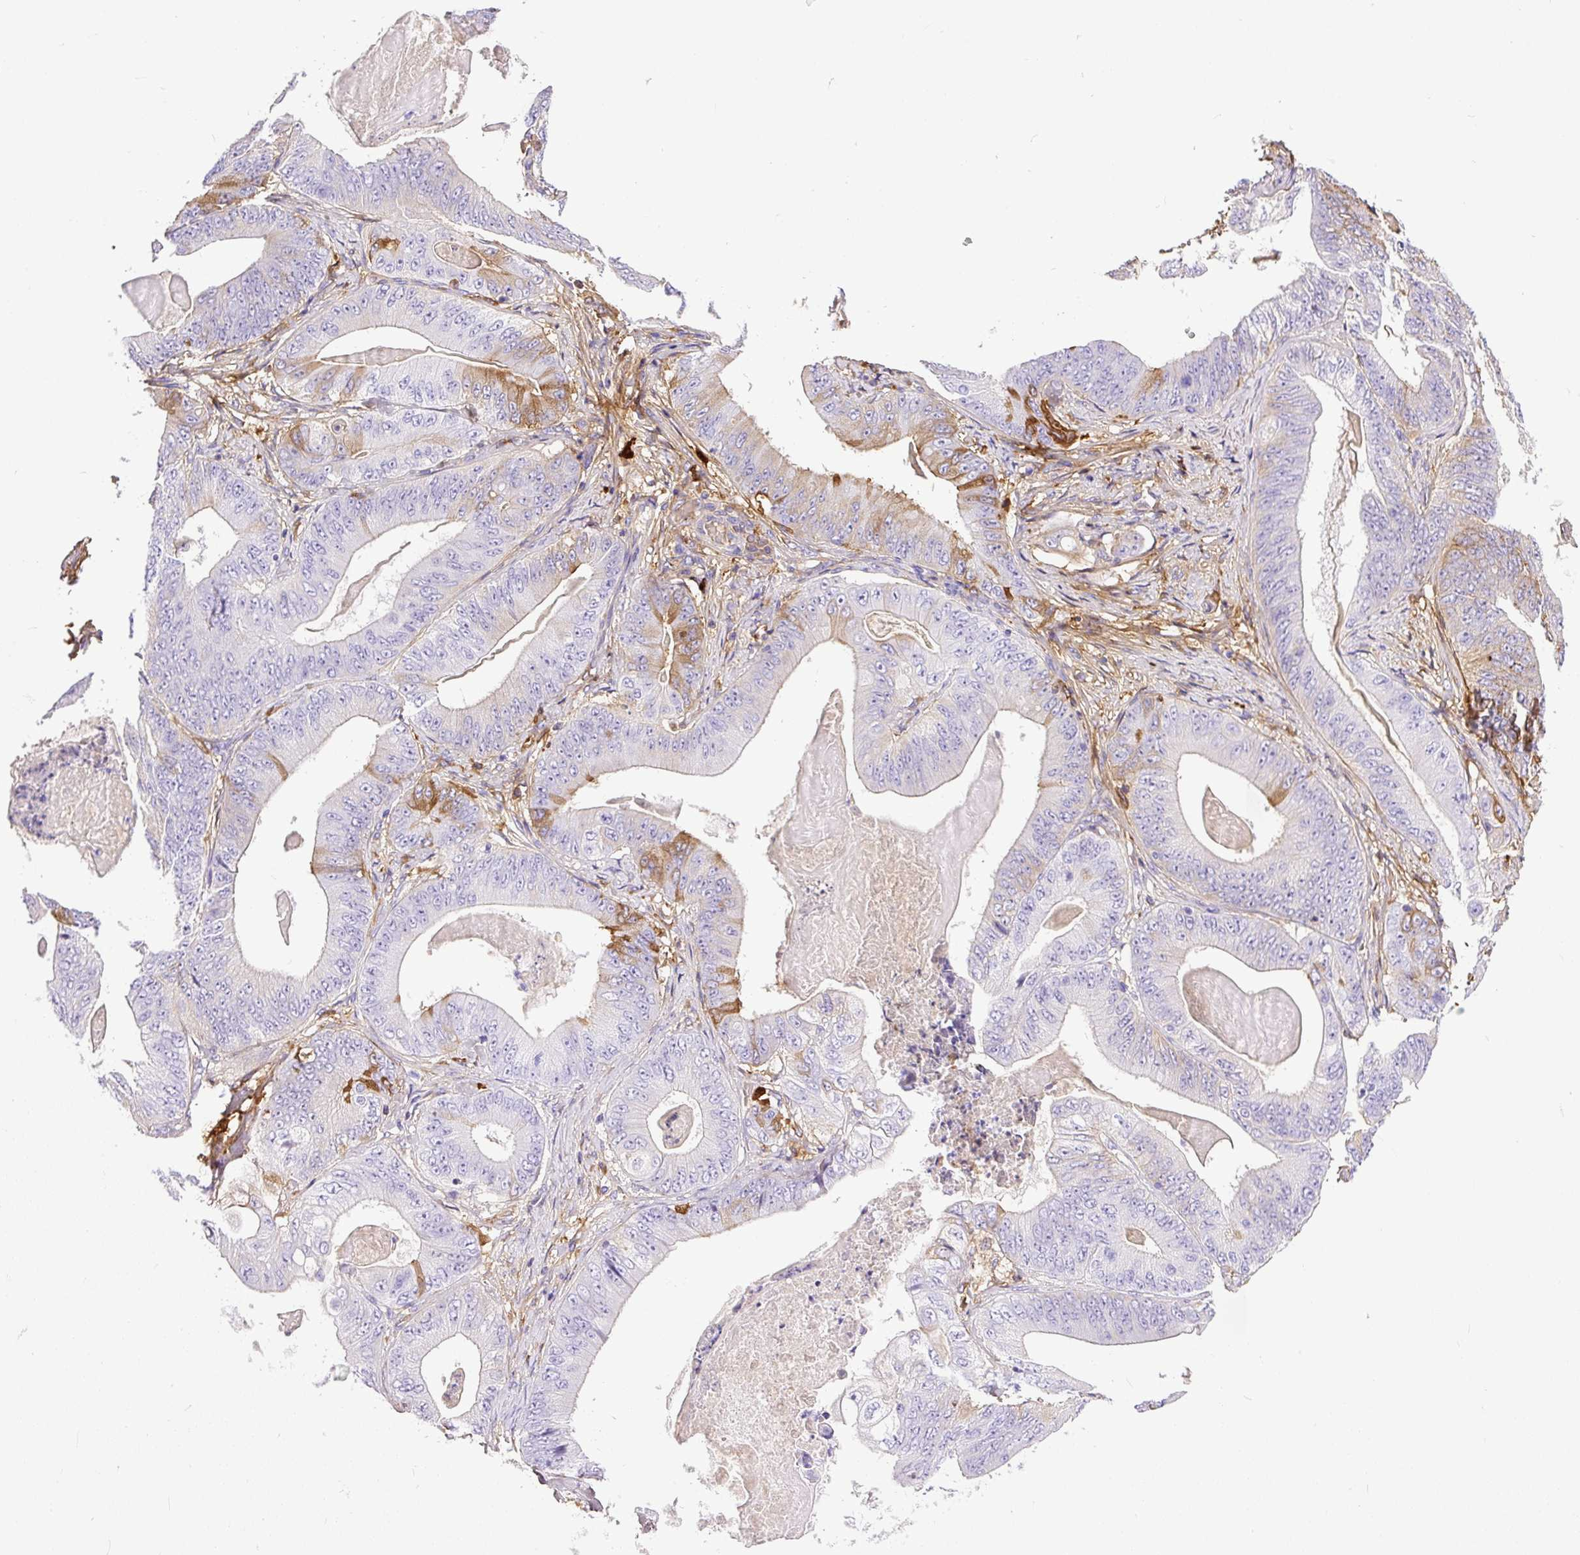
{"staining": {"intensity": "moderate", "quantity": "<25%", "location": "cytoplasmic/membranous"}, "tissue": "stomach cancer", "cell_type": "Tumor cells", "image_type": "cancer", "snomed": [{"axis": "morphology", "description": "Adenocarcinoma, NOS"}, {"axis": "topography", "description": "Stomach"}], "caption": "Immunohistochemistry (IHC) (DAB (3,3'-diaminobenzidine)) staining of stomach cancer (adenocarcinoma) demonstrates moderate cytoplasmic/membranous protein positivity in about <25% of tumor cells.", "gene": "CLEC3B", "patient": {"sex": "female", "age": 73}}